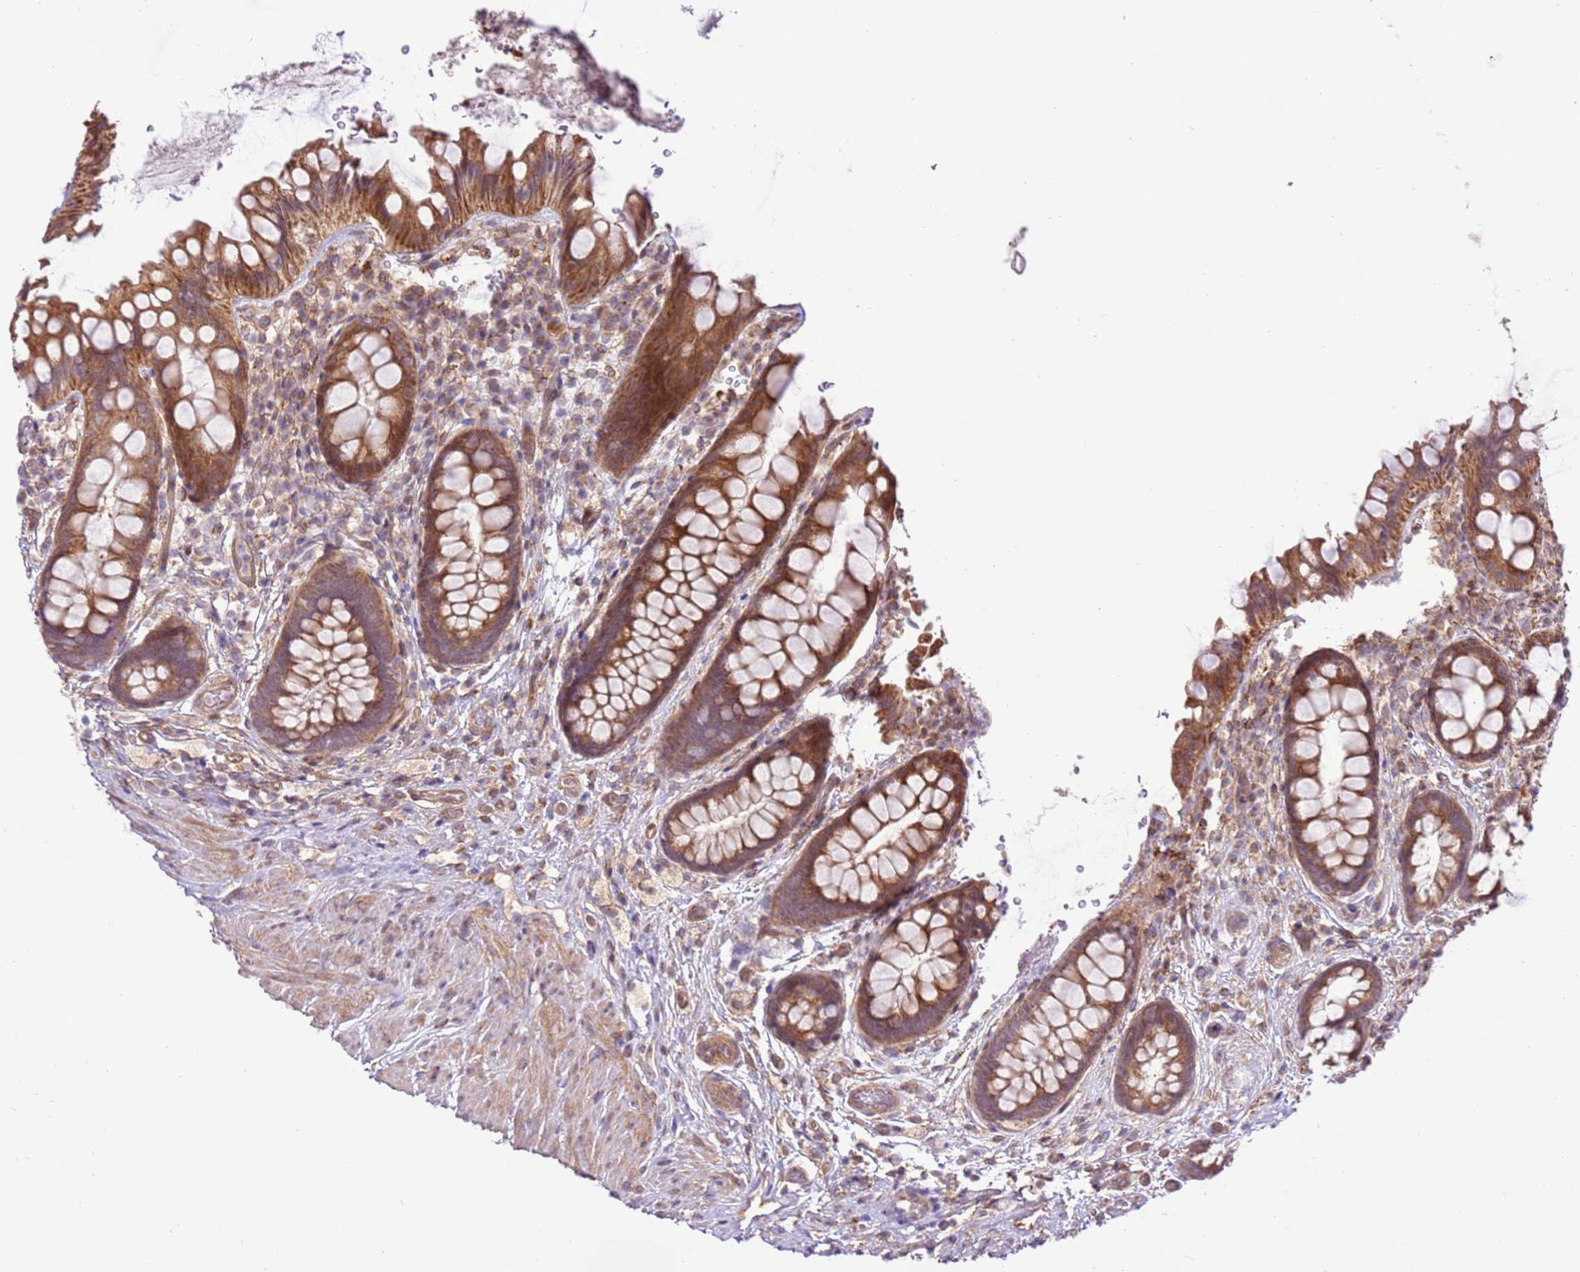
{"staining": {"intensity": "moderate", "quantity": ">75%", "location": "cytoplasmic/membranous"}, "tissue": "rectum", "cell_type": "Glandular cells", "image_type": "normal", "snomed": [{"axis": "morphology", "description": "Normal tissue, NOS"}, {"axis": "topography", "description": "Rectum"}, {"axis": "topography", "description": "Peripheral nerve tissue"}], "caption": "Rectum stained with DAB (3,3'-diaminobenzidine) immunohistochemistry displays medium levels of moderate cytoplasmic/membranous positivity in approximately >75% of glandular cells. (DAB (3,3'-diaminobenzidine) IHC, brown staining for protein, blue staining for nuclei).", "gene": "SCARA3", "patient": {"sex": "female", "age": 69}}